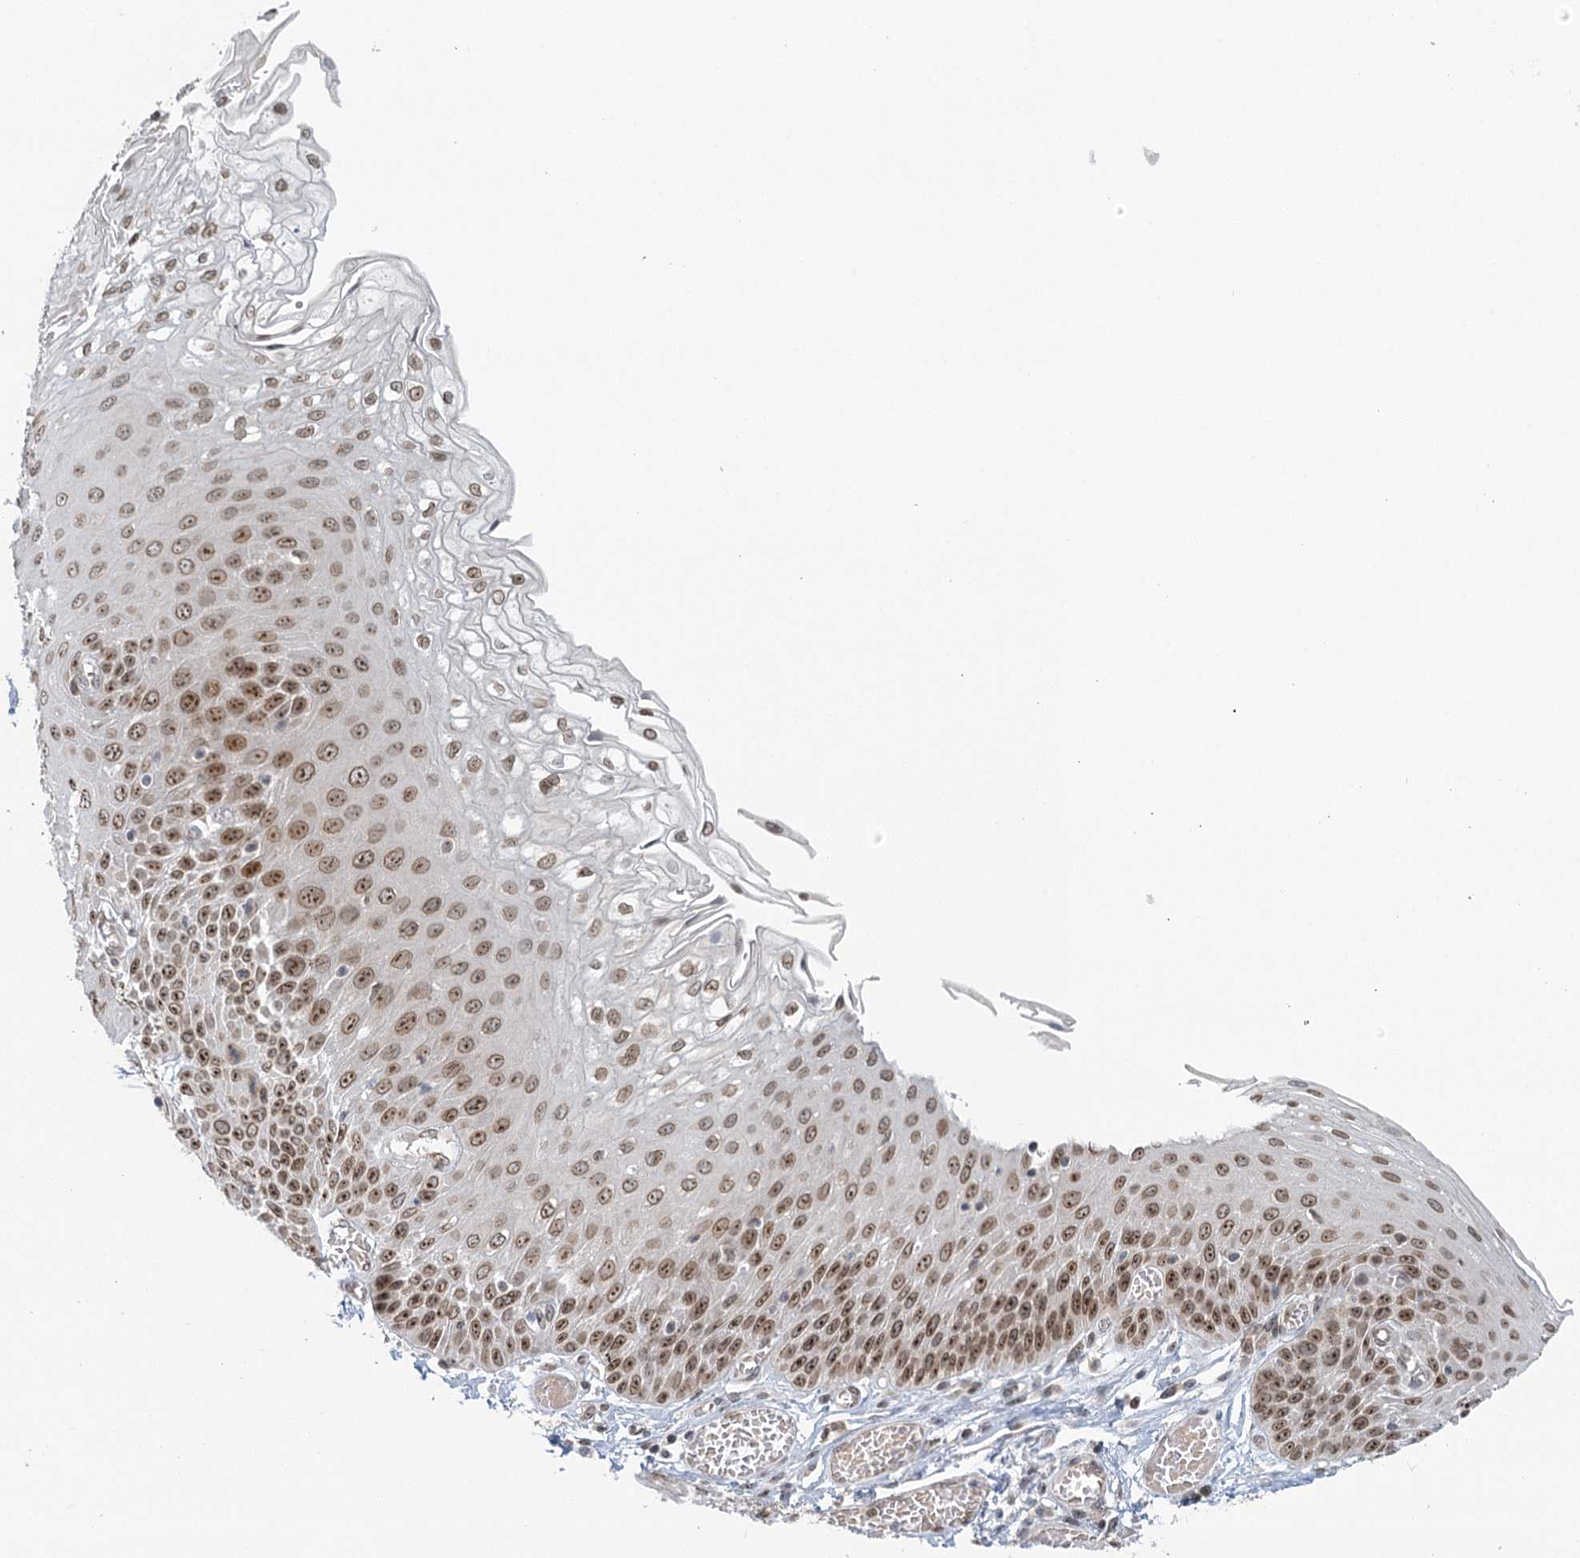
{"staining": {"intensity": "moderate", "quantity": ">75%", "location": "nuclear"}, "tissue": "esophagus", "cell_type": "Squamous epithelial cells", "image_type": "normal", "snomed": [{"axis": "morphology", "description": "Normal tissue, NOS"}, {"axis": "topography", "description": "Esophagus"}], "caption": "A brown stain highlights moderate nuclear positivity of a protein in squamous epithelial cells of benign human esophagus.", "gene": "TREX1", "patient": {"sex": "male", "age": 81}}